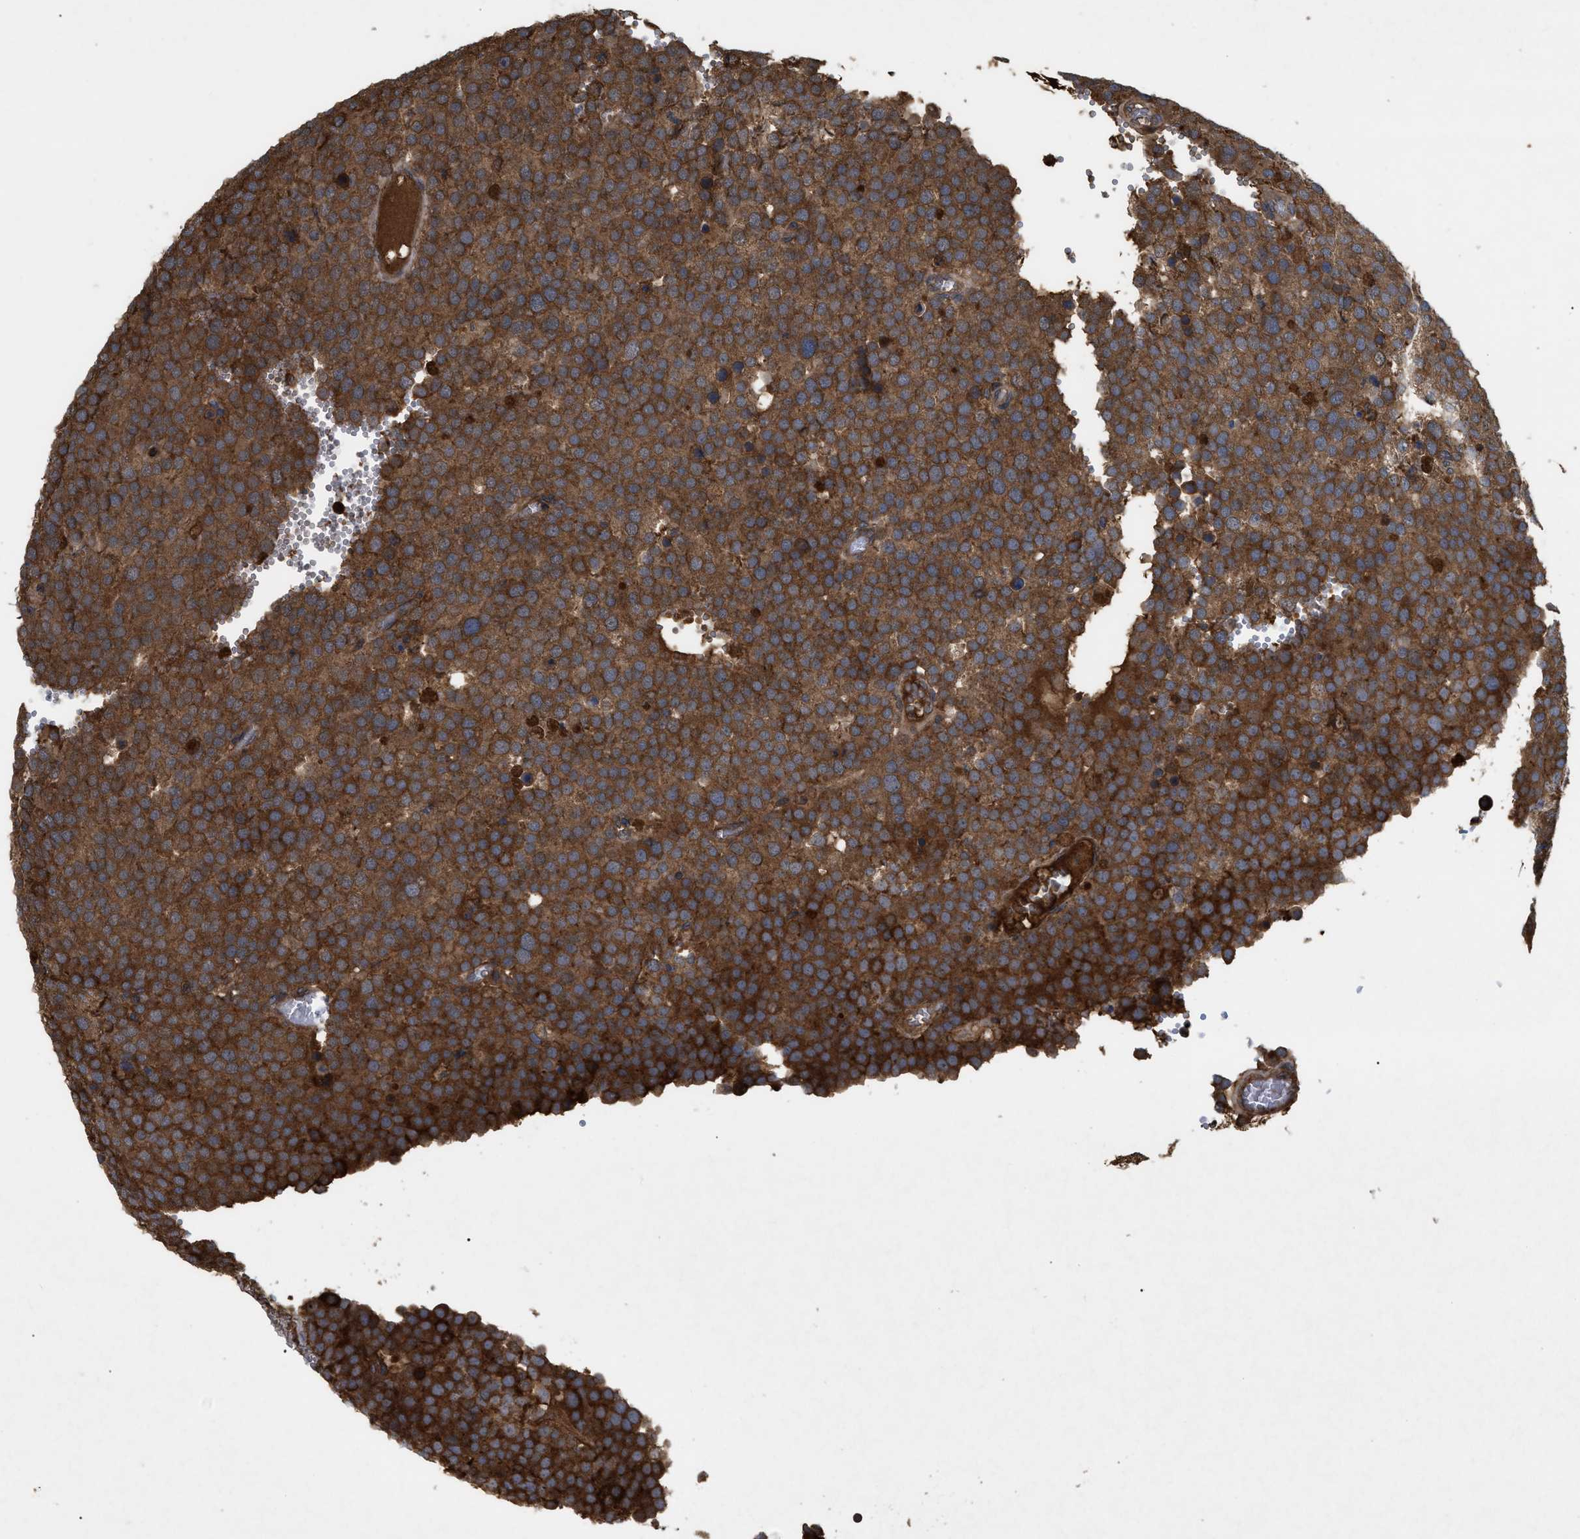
{"staining": {"intensity": "strong", "quantity": ">75%", "location": "cytoplasmic/membranous"}, "tissue": "testis cancer", "cell_type": "Tumor cells", "image_type": "cancer", "snomed": [{"axis": "morphology", "description": "Normal tissue, NOS"}, {"axis": "morphology", "description": "Seminoma, NOS"}, {"axis": "topography", "description": "Testis"}], "caption": "IHC of seminoma (testis) reveals high levels of strong cytoplasmic/membranous positivity in about >75% of tumor cells.", "gene": "RAB2A", "patient": {"sex": "male", "age": 71}}